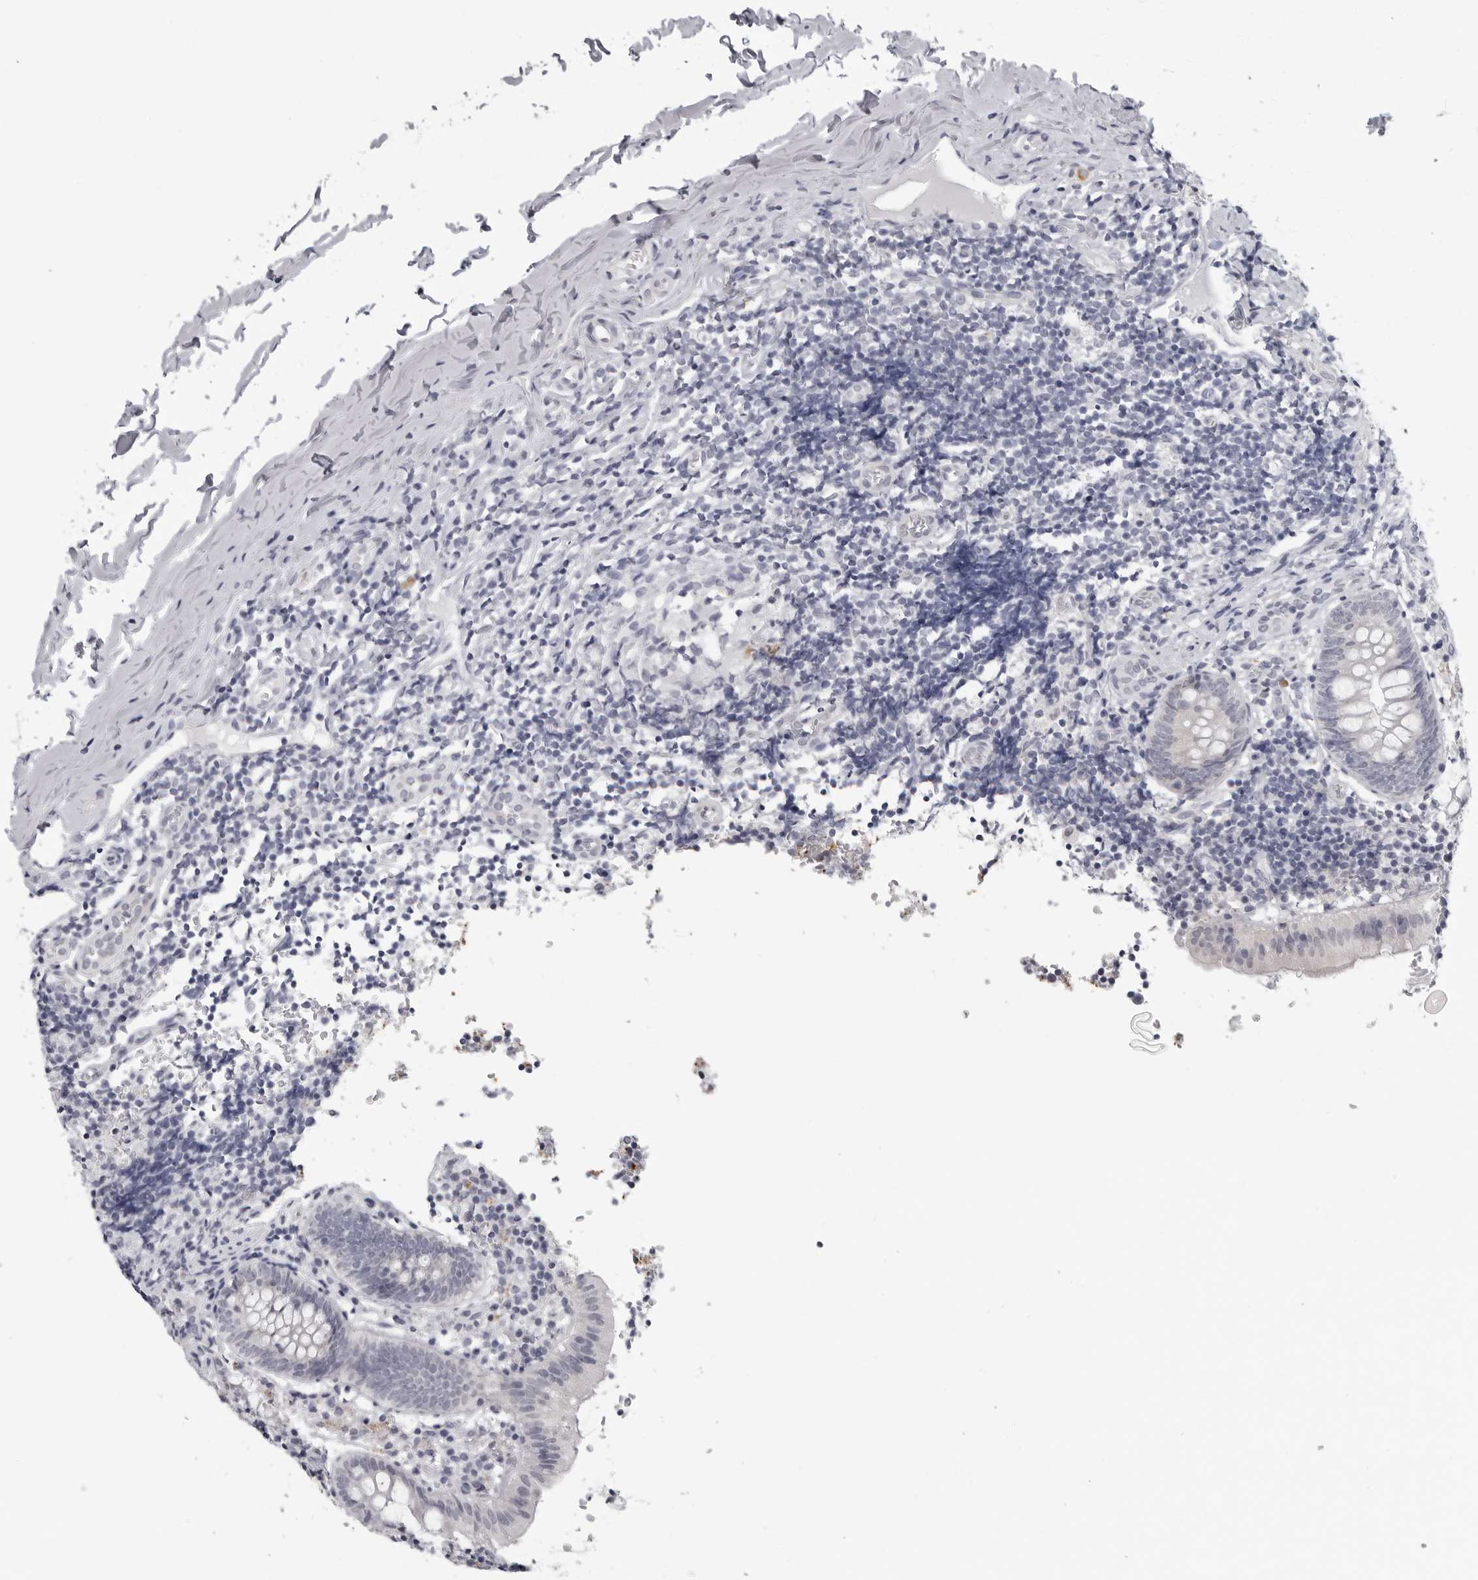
{"staining": {"intensity": "negative", "quantity": "none", "location": "none"}, "tissue": "appendix", "cell_type": "Glandular cells", "image_type": "normal", "snomed": [{"axis": "morphology", "description": "Normal tissue, NOS"}, {"axis": "topography", "description": "Appendix"}], "caption": "The image displays no staining of glandular cells in normal appendix.", "gene": "OPLAH", "patient": {"sex": "male", "age": 8}}